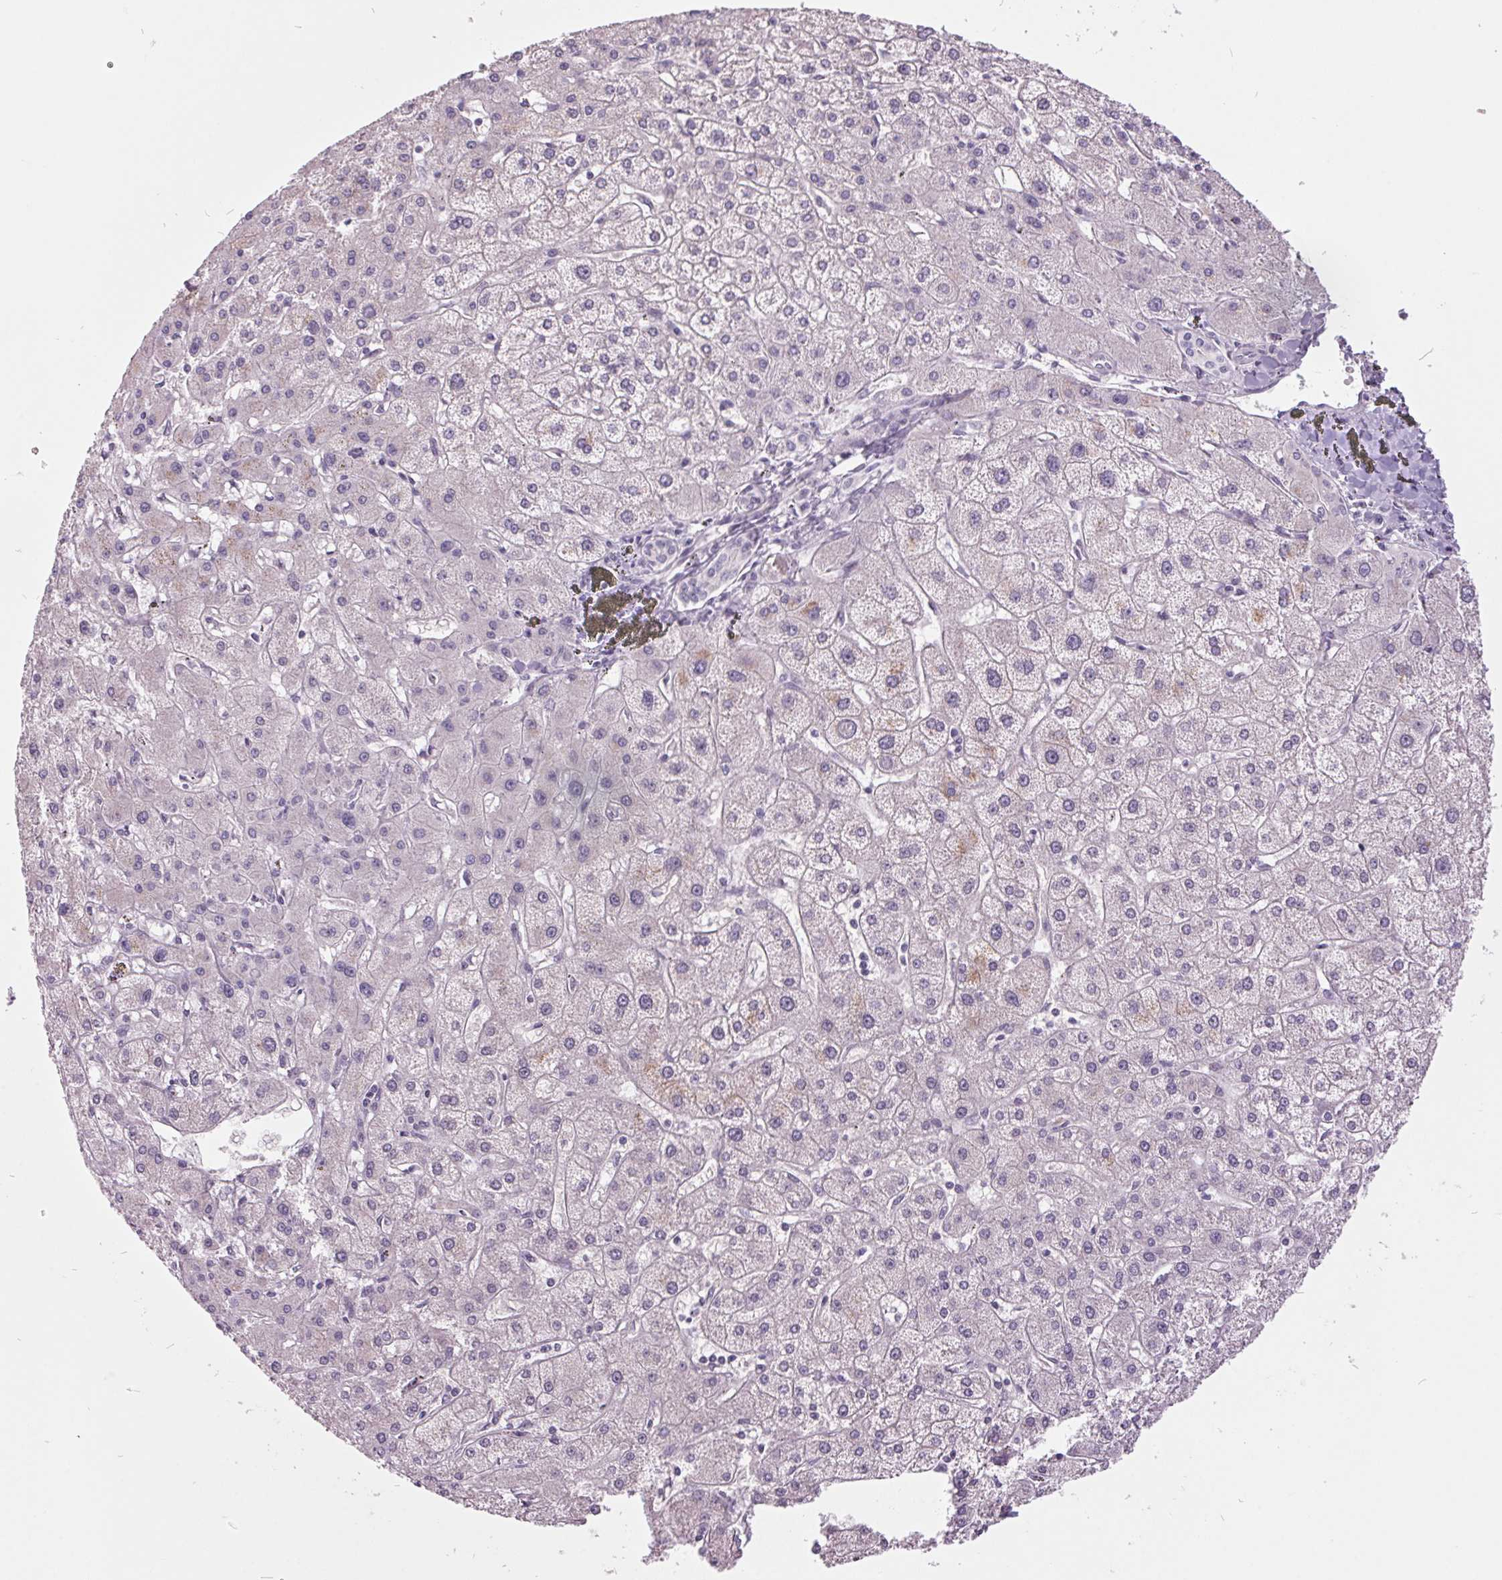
{"staining": {"intensity": "negative", "quantity": "none", "location": "none"}, "tissue": "liver cancer", "cell_type": "Tumor cells", "image_type": "cancer", "snomed": [{"axis": "morphology", "description": "Cholangiocarcinoma"}, {"axis": "topography", "description": "Liver"}], "caption": "This is an IHC photomicrograph of liver cancer (cholangiocarcinoma). There is no expression in tumor cells.", "gene": "C2orf16", "patient": {"sex": "female", "age": 60}}